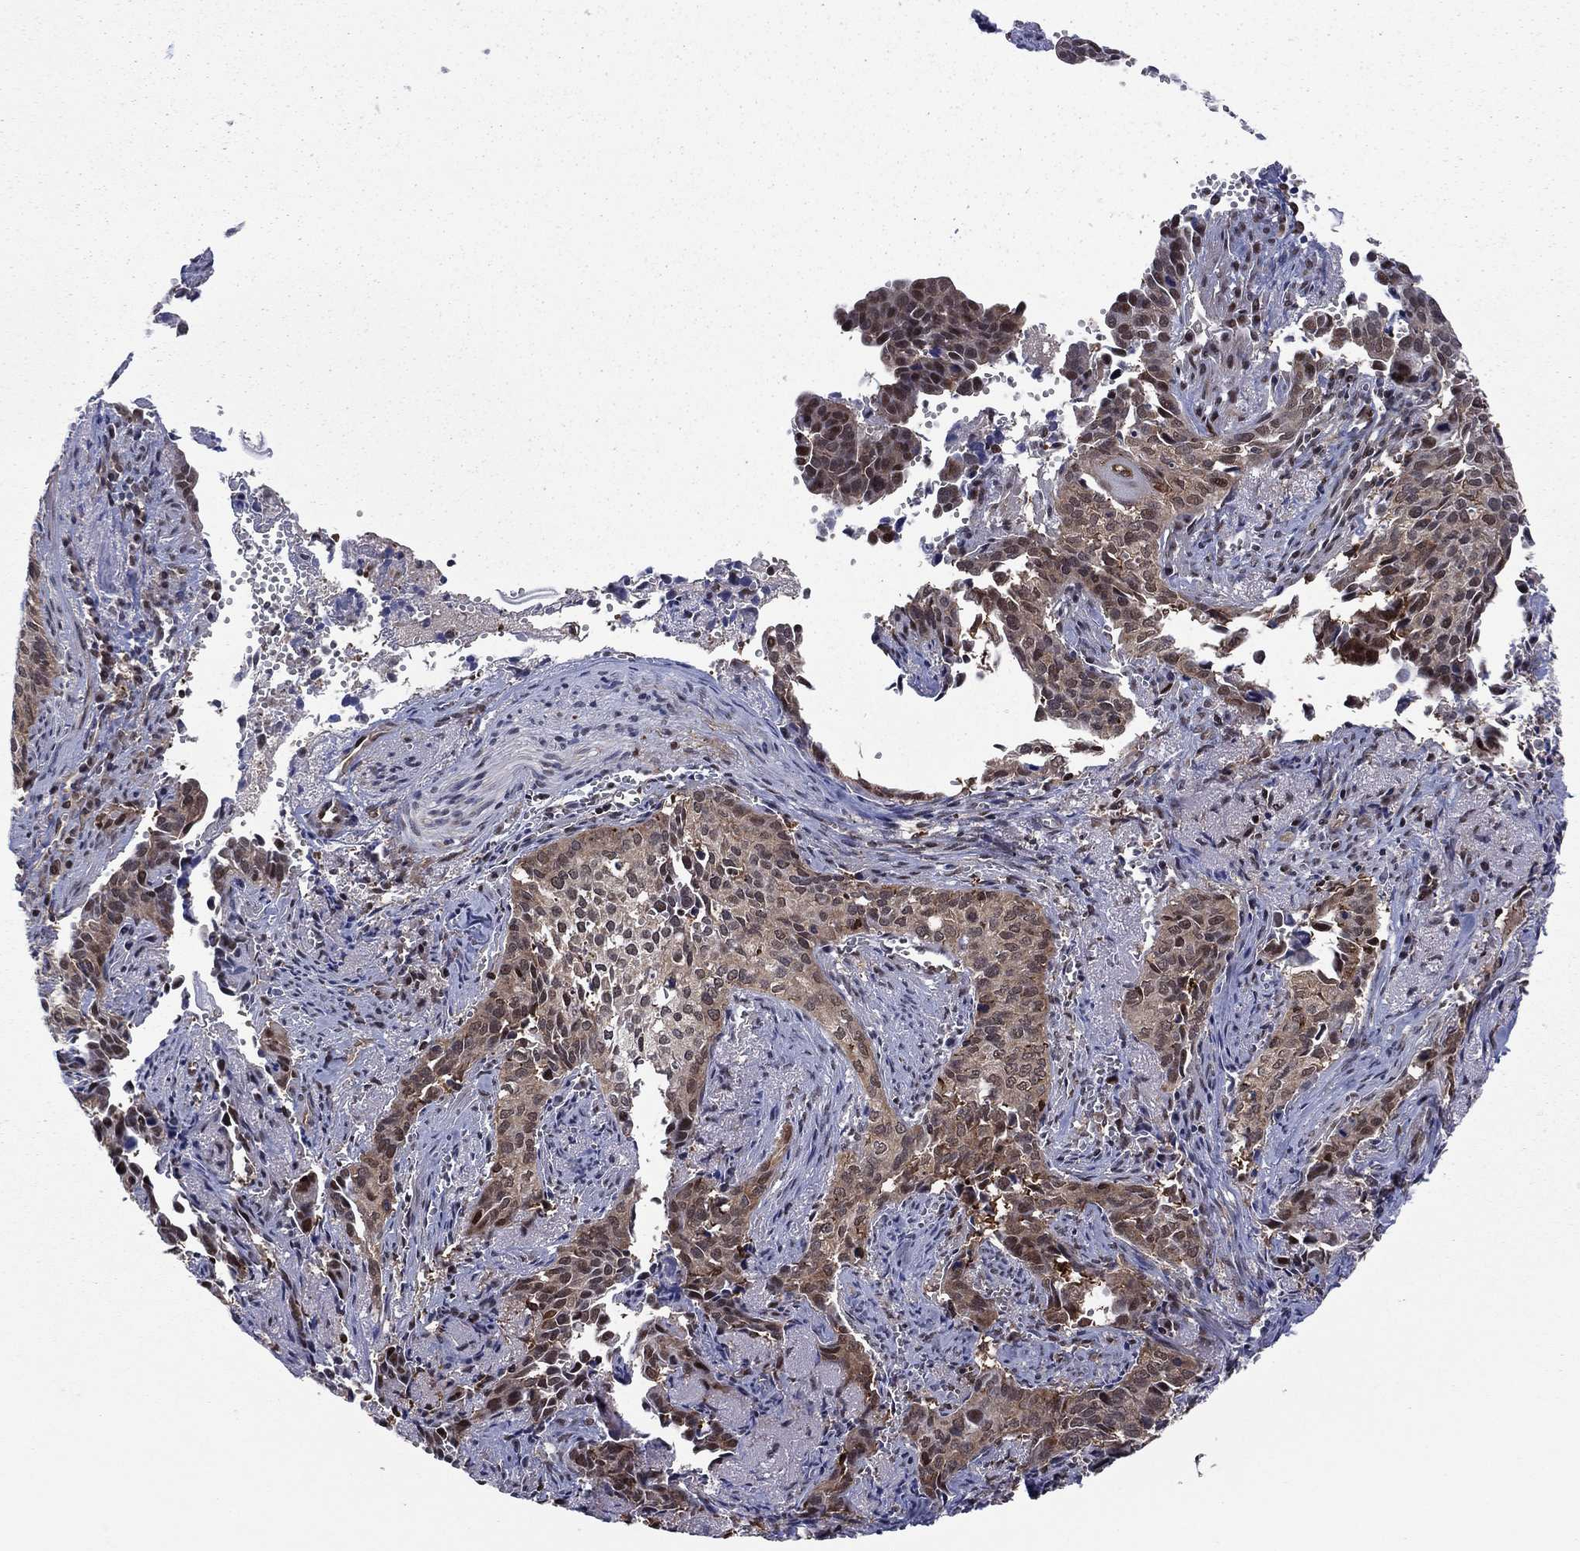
{"staining": {"intensity": "weak", "quantity": "<25%", "location": "cytoplasmic/membranous"}, "tissue": "cervical cancer", "cell_type": "Tumor cells", "image_type": "cancer", "snomed": [{"axis": "morphology", "description": "Squamous cell carcinoma, NOS"}, {"axis": "topography", "description": "Cervix"}], "caption": "IHC of squamous cell carcinoma (cervical) shows no expression in tumor cells.", "gene": "PSMD2", "patient": {"sex": "female", "age": 29}}